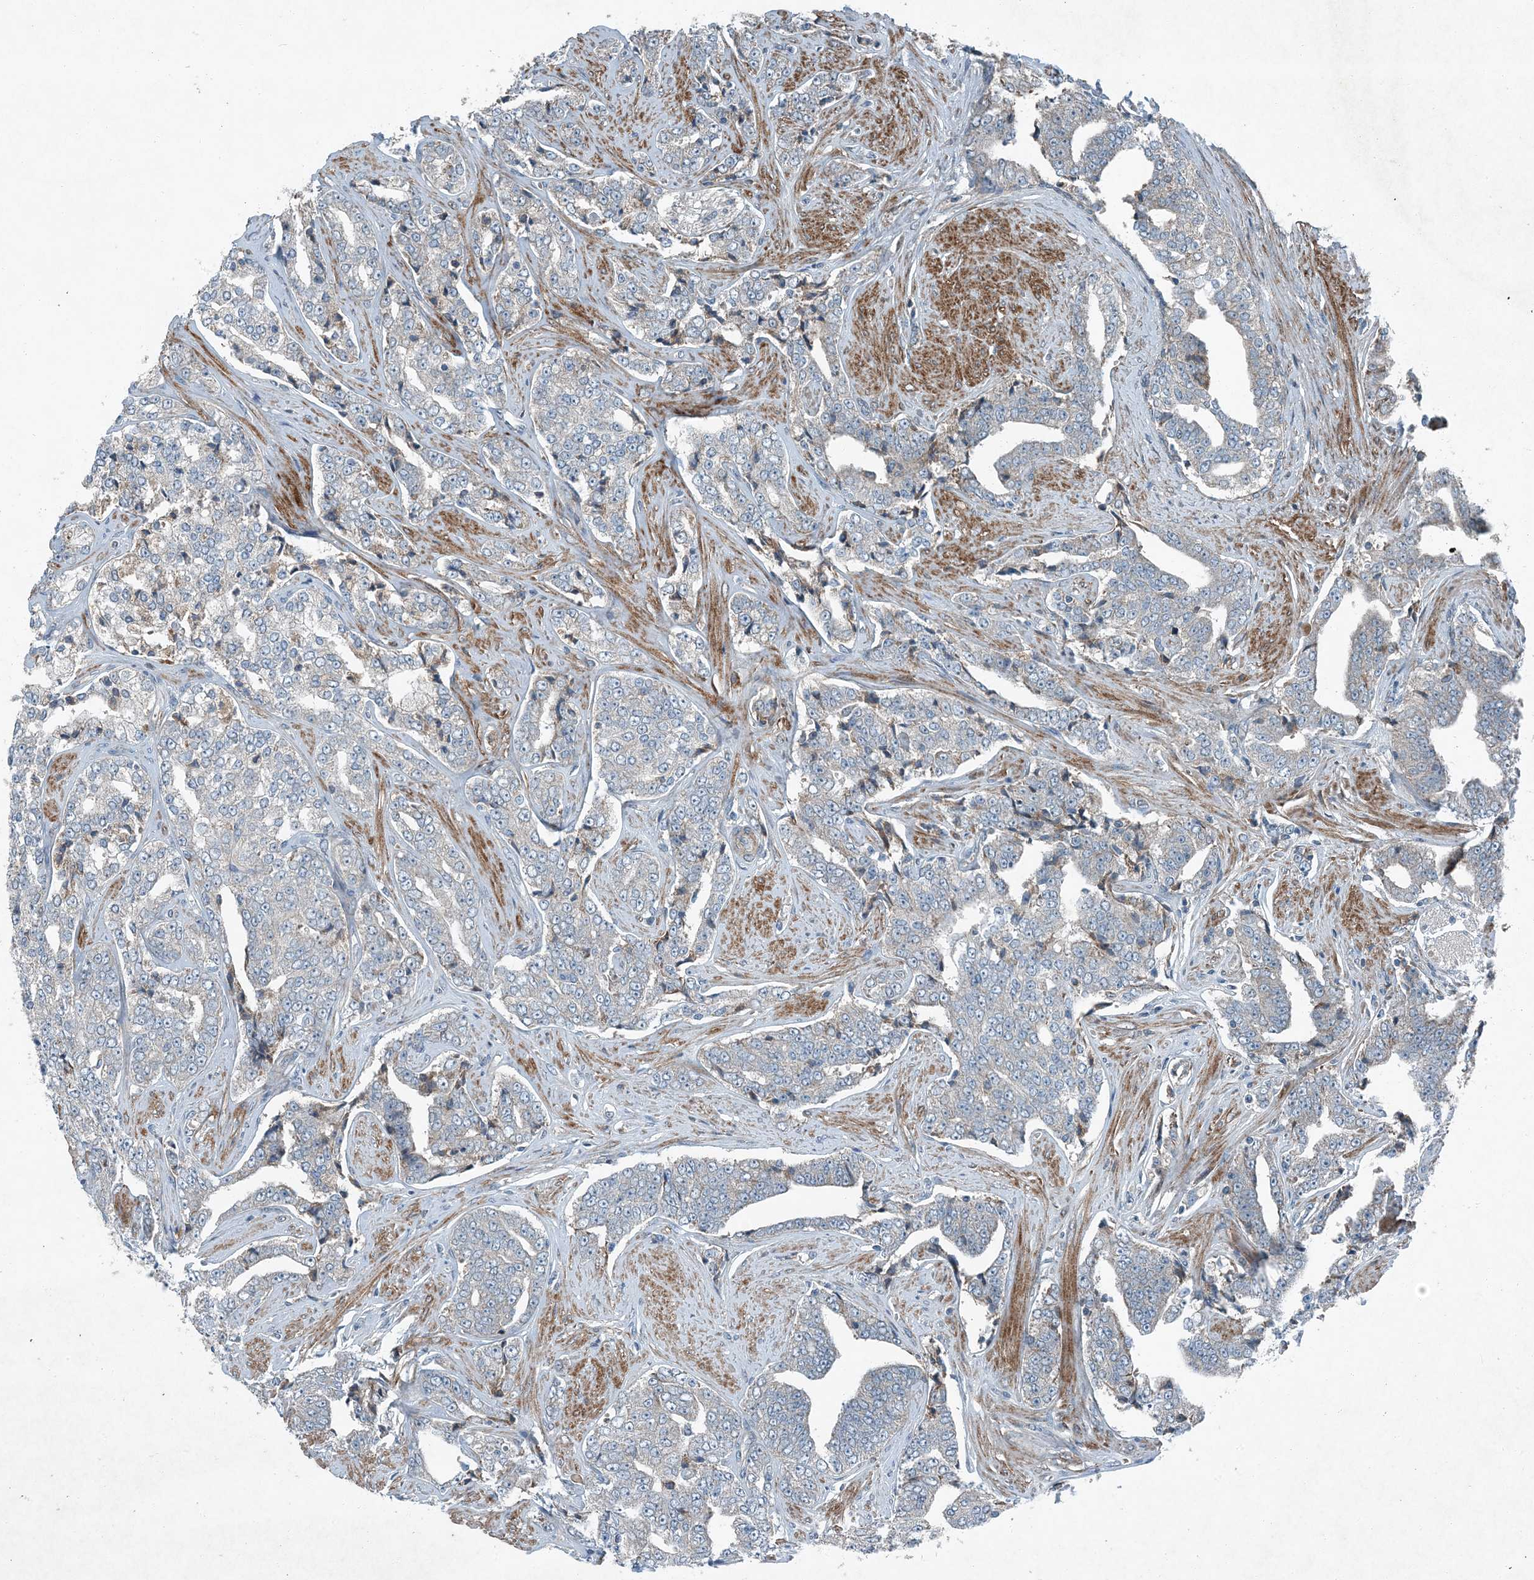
{"staining": {"intensity": "negative", "quantity": "none", "location": "none"}, "tissue": "prostate cancer", "cell_type": "Tumor cells", "image_type": "cancer", "snomed": [{"axis": "morphology", "description": "Adenocarcinoma, High grade"}, {"axis": "topography", "description": "Prostate"}], "caption": "This is a histopathology image of immunohistochemistry staining of prostate cancer (high-grade adenocarcinoma), which shows no staining in tumor cells.", "gene": "APOM", "patient": {"sex": "male", "age": 71}}